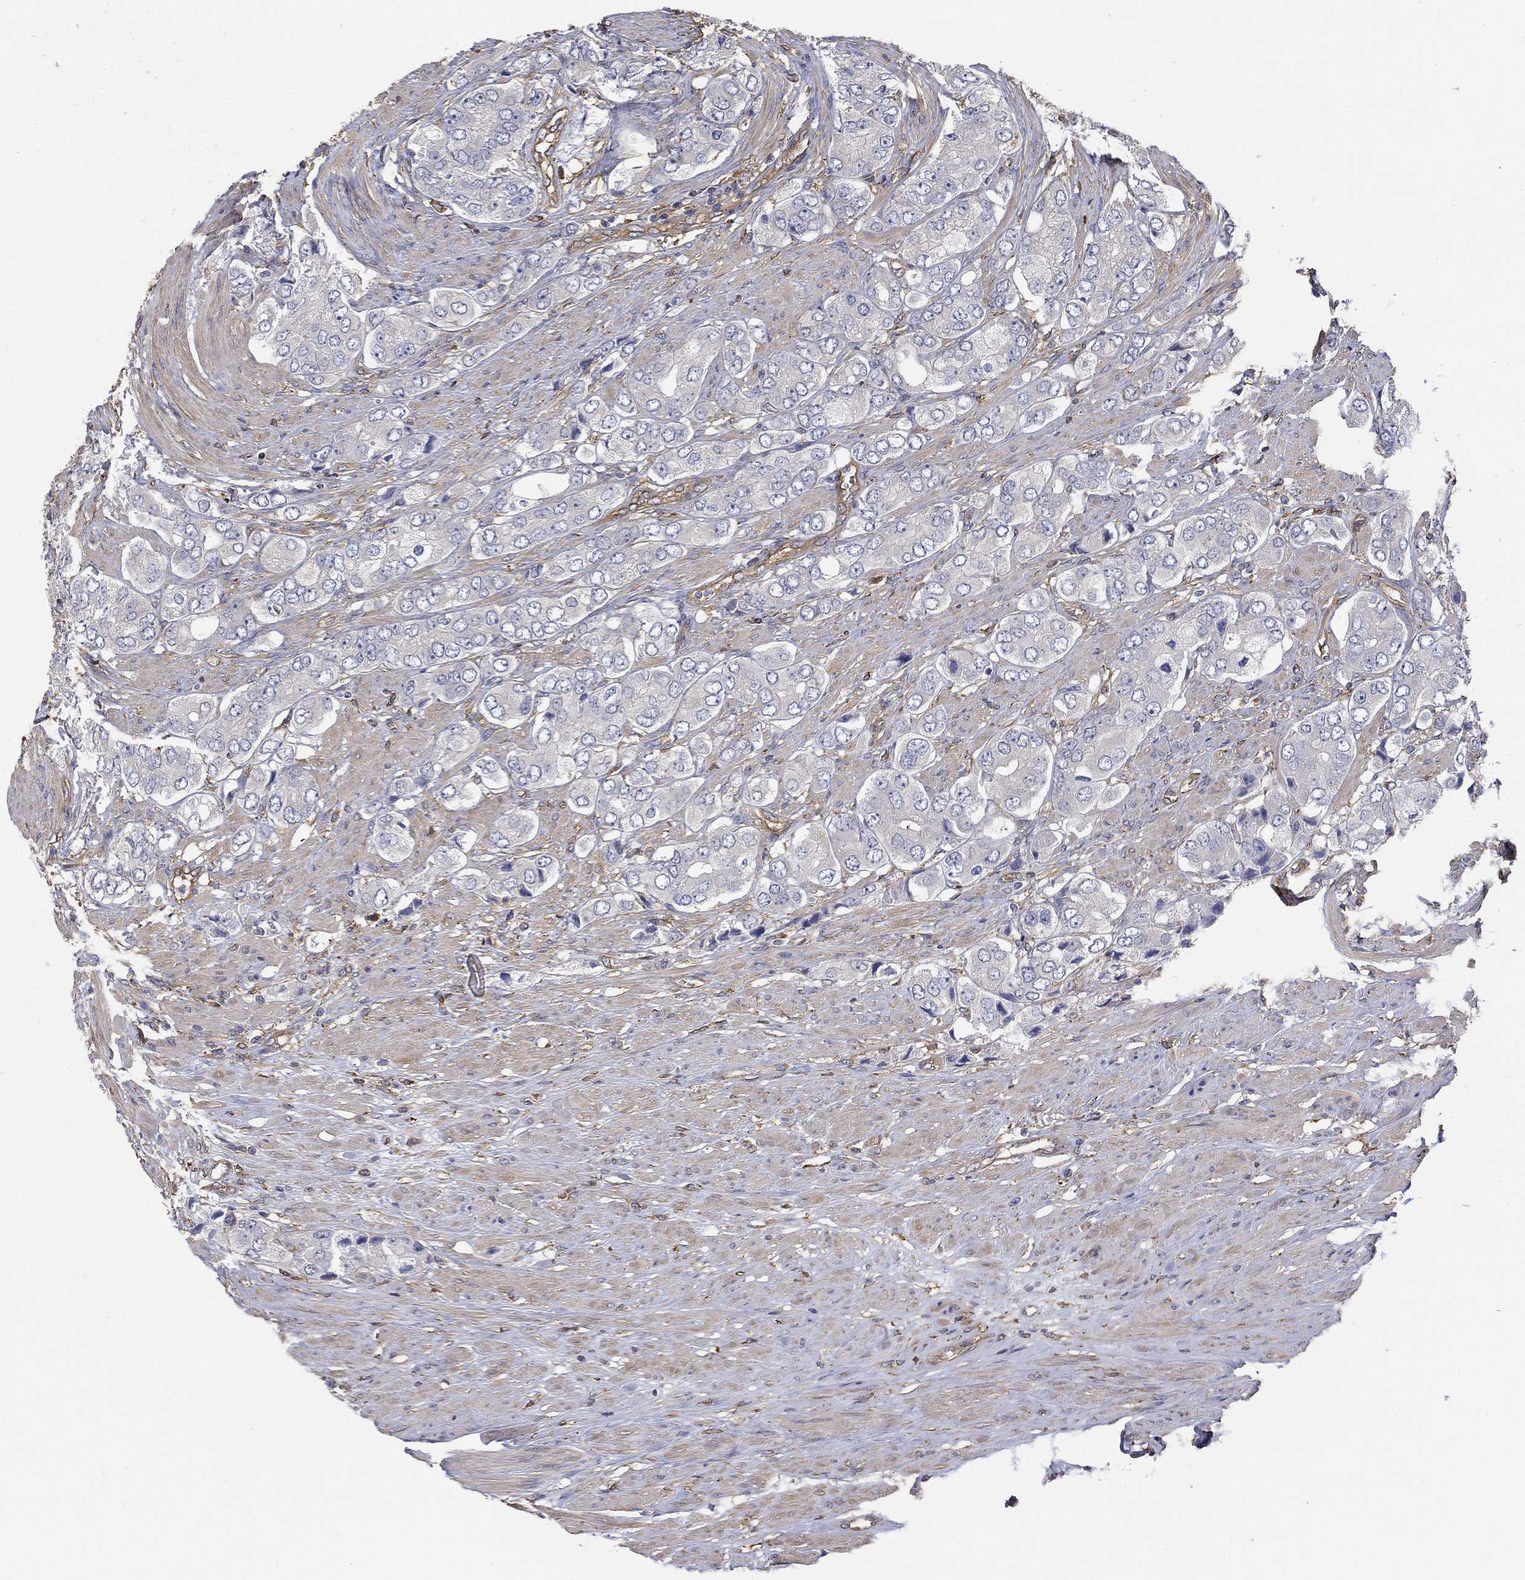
{"staining": {"intensity": "negative", "quantity": "none", "location": "none"}, "tissue": "prostate cancer", "cell_type": "Tumor cells", "image_type": "cancer", "snomed": [{"axis": "morphology", "description": "Adenocarcinoma, Low grade"}, {"axis": "topography", "description": "Prostate"}], "caption": "DAB immunohistochemical staining of human adenocarcinoma (low-grade) (prostate) demonstrates no significant expression in tumor cells.", "gene": "DPYSL2", "patient": {"sex": "male", "age": 69}}